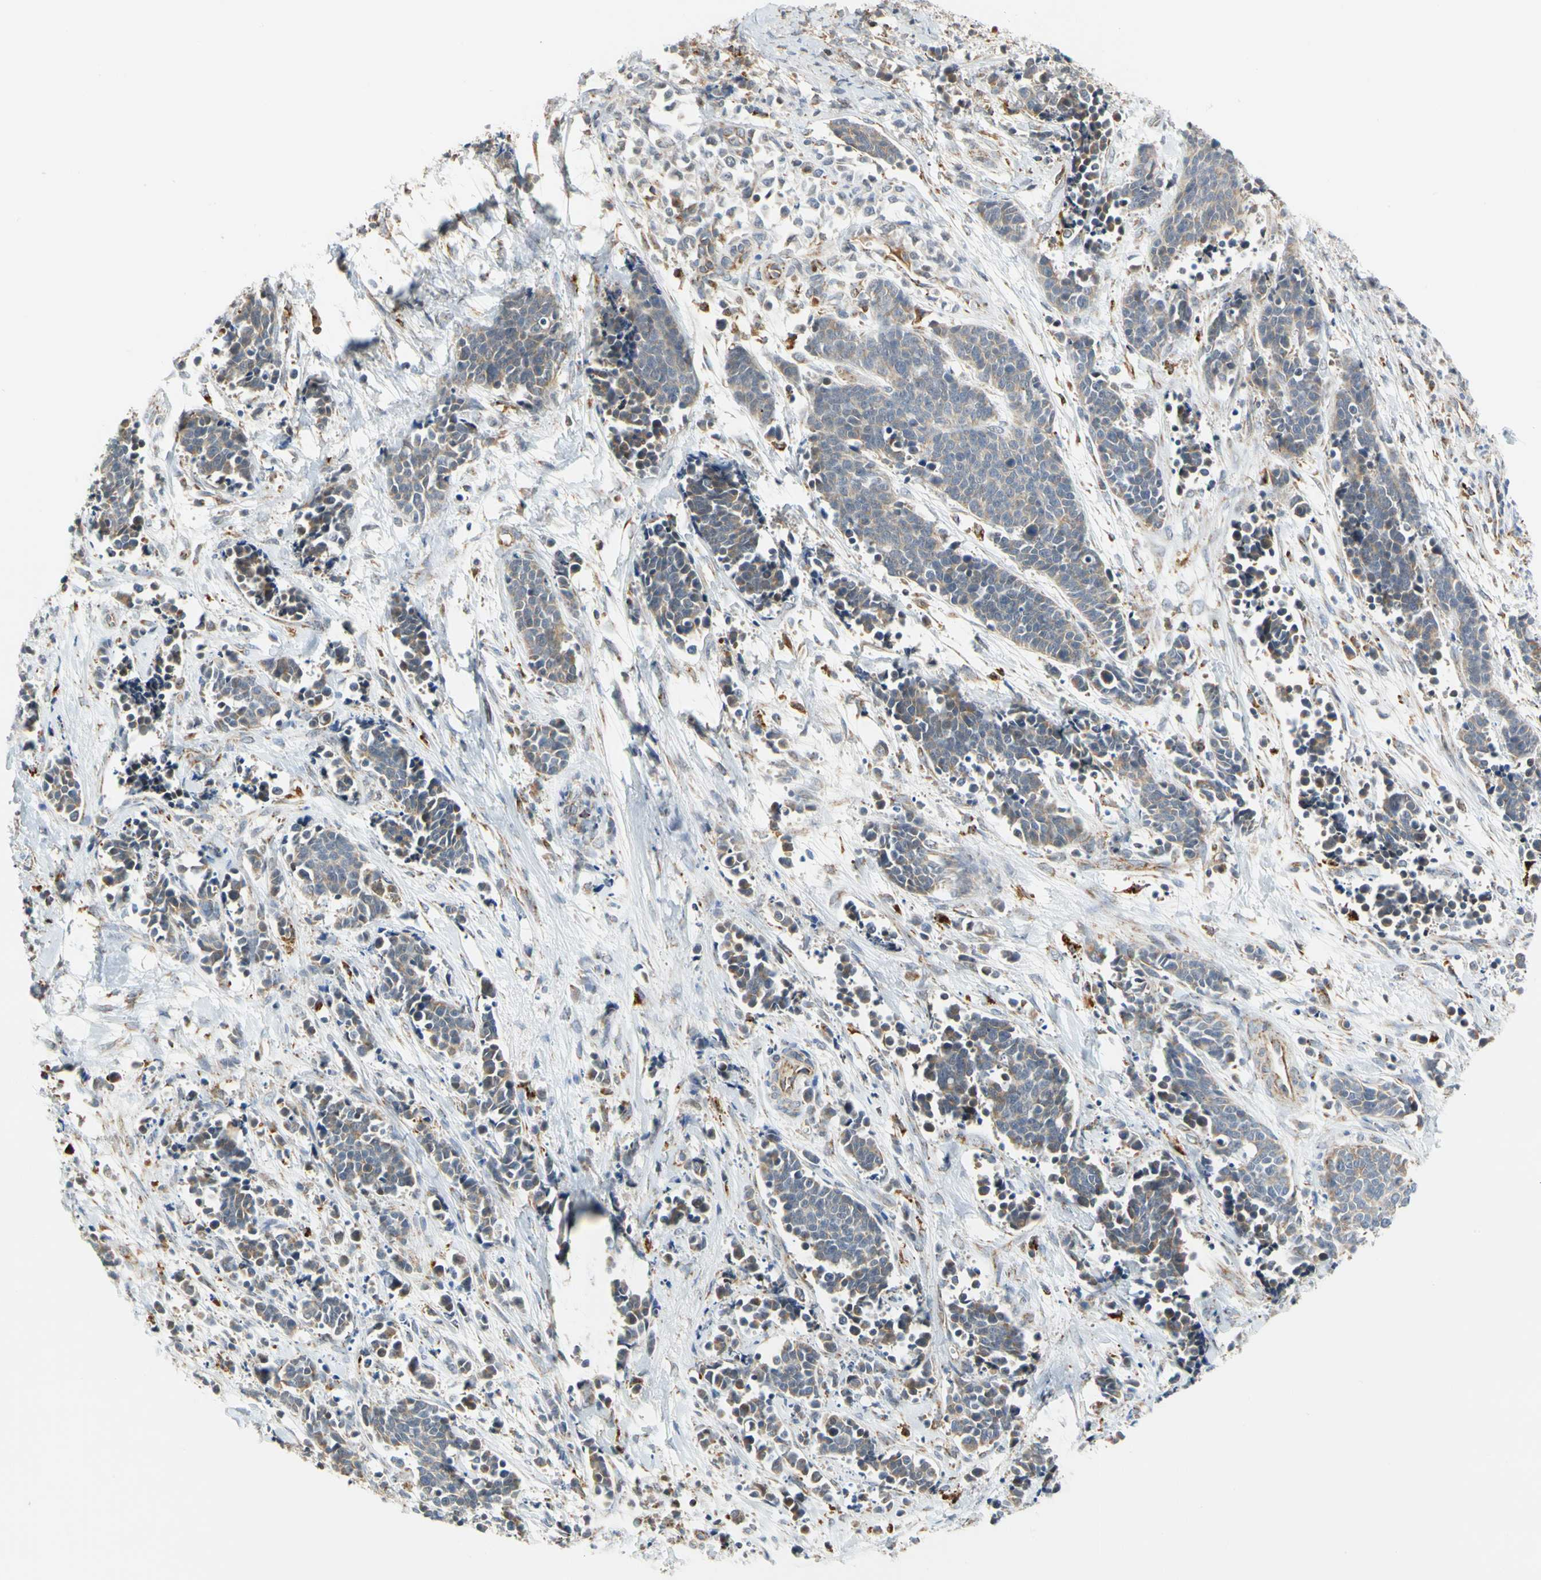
{"staining": {"intensity": "weak", "quantity": ">75%", "location": "cytoplasmic/membranous"}, "tissue": "cervical cancer", "cell_type": "Tumor cells", "image_type": "cancer", "snomed": [{"axis": "morphology", "description": "Squamous cell carcinoma, NOS"}, {"axis": "topography", "description": "Cervix"}], "caption": "A photomicrograph of cervical cancer stained for a protein exhibits weak cytoplasmic/membranous brown staining in tumor cells.", "gene": "SFXN3", "patient": {"sex": "female", "age": 35}}